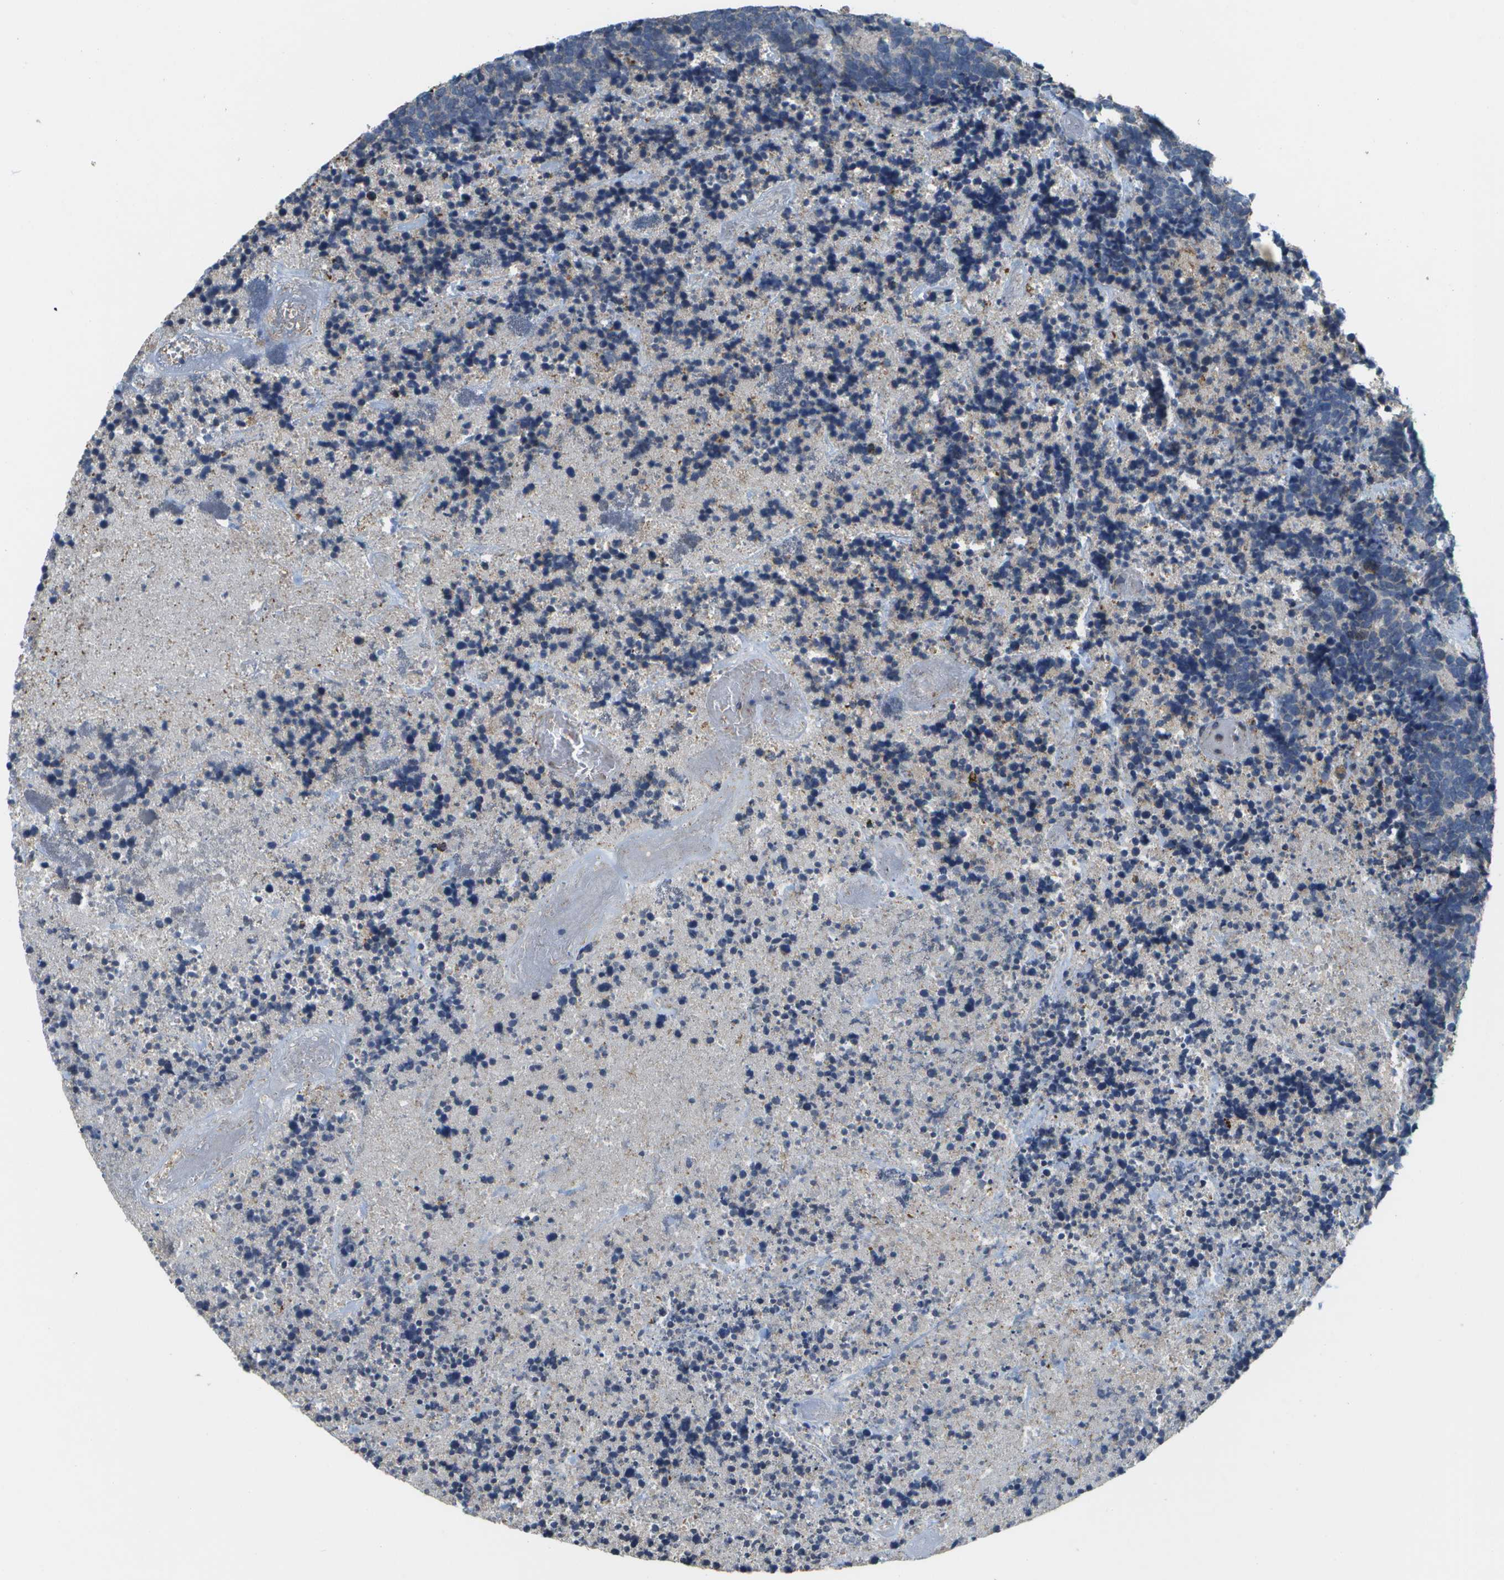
{"staining": {"intensity": "weak", "quantity": "<25%", "location": "cytoplasmic/membranous"}, "tissue": "carcinoid", "cell_type": "Tumor cells", "image_type": "cancer", "snomed": [{"axis": "morphology", "description": "Carcinoma, NOS"}, {"axis": "morphology", "description": "Carcinoid, malignant, NOS"}, {"axis": "topography", "description": "Urinary bladder"}], "caption": "Image shows no protein staining in tumor cells of malignant carcinoid tissue.", "gene": "HADHA", "patient": {"sex": "male", "age": 57}}